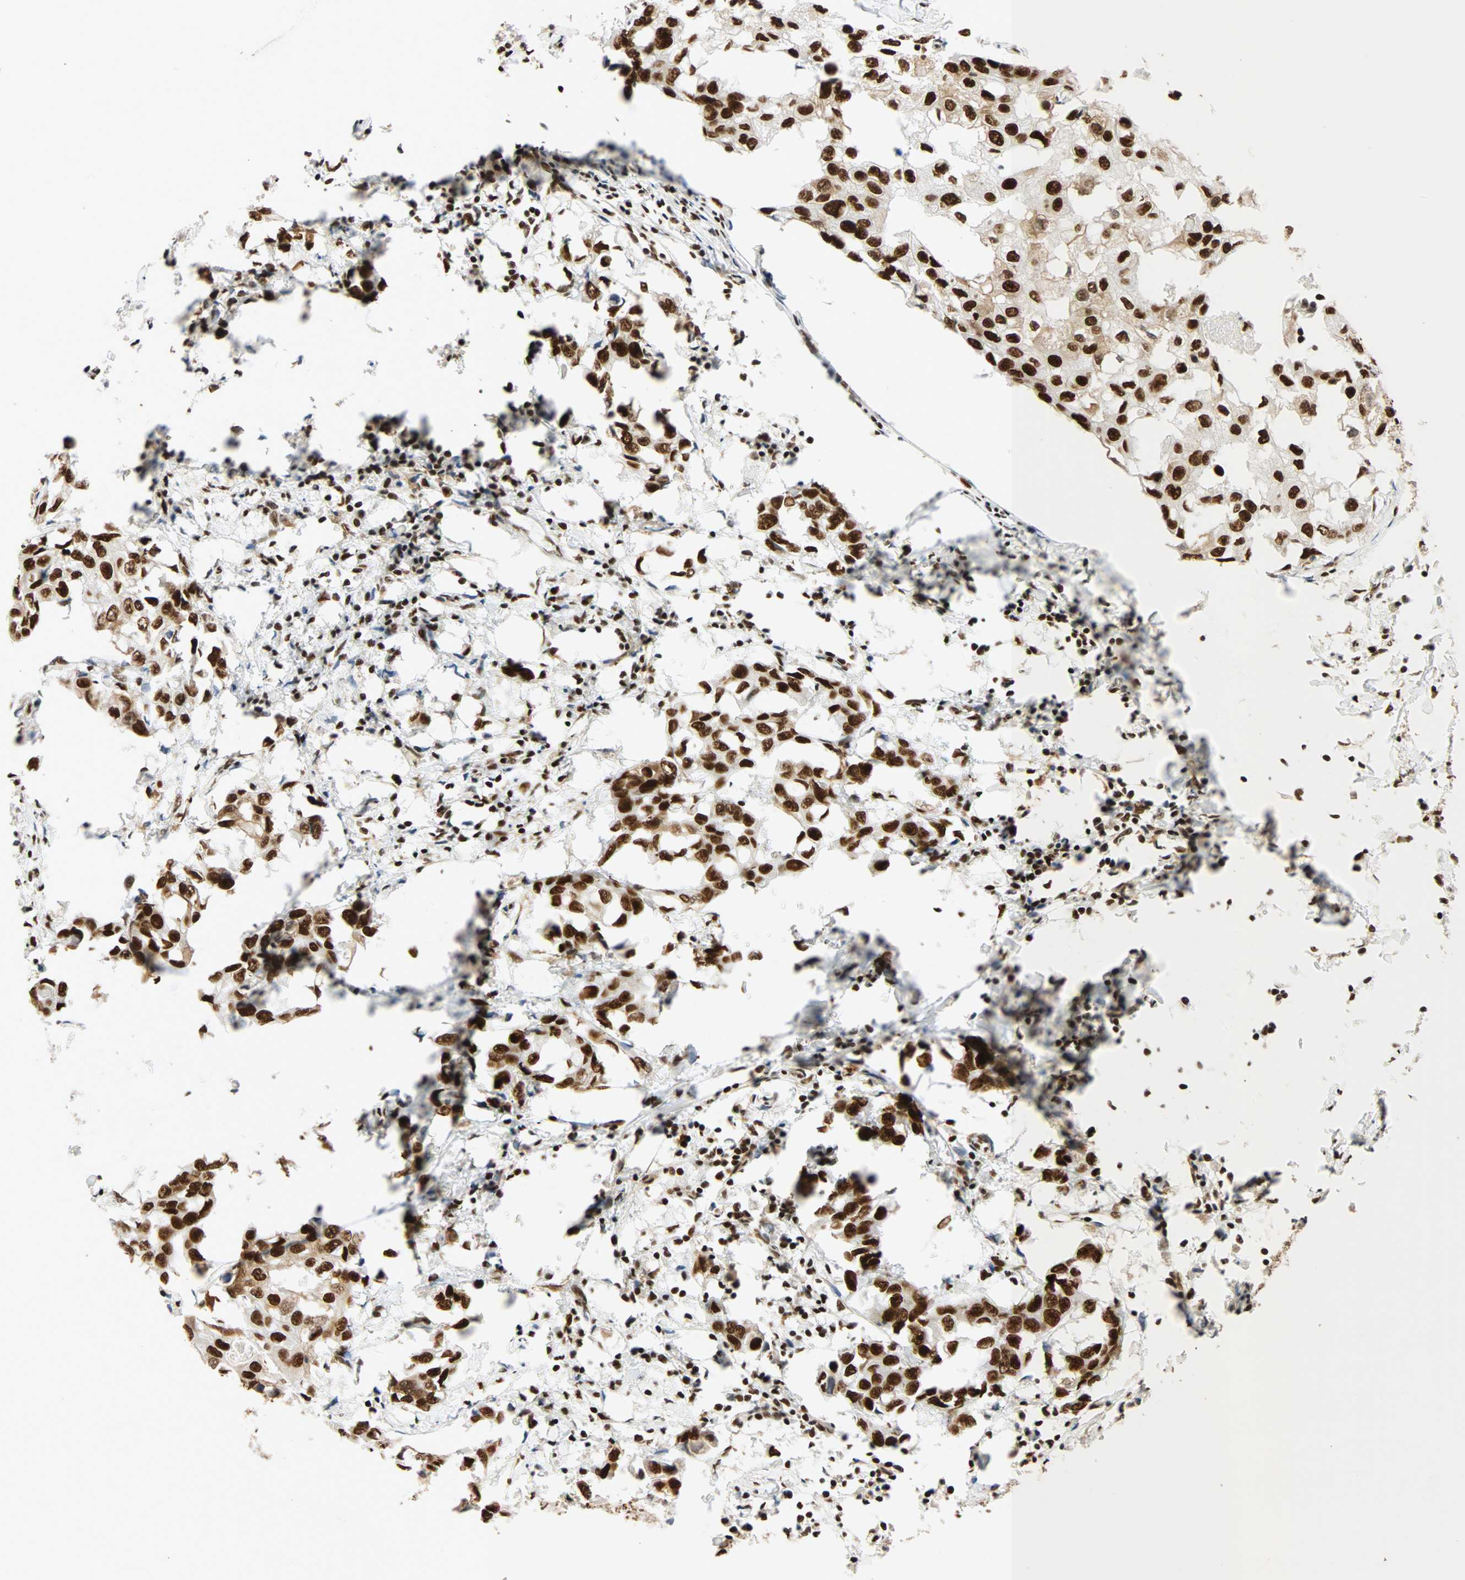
{"staining": {"intensity": "strong", "quantity": ">75%", "location": "nuclear"}, "tissue": "breast cancer", "cell_type": "Tumor cells", "image_type": "cancer", "snomed": [{"axis": "morphology", "description": "Duct carcinoma"}, {"axis": "topography", "description": "Breast"}], "caption": "Brown immunohistochemical staining in breast cancer (invasive ductal carcinoma) reveals strong nuclear positivity in about >75% of tumor cells.", "gene": "CDK12", "patient": {"sex": "female", "age": 27}}